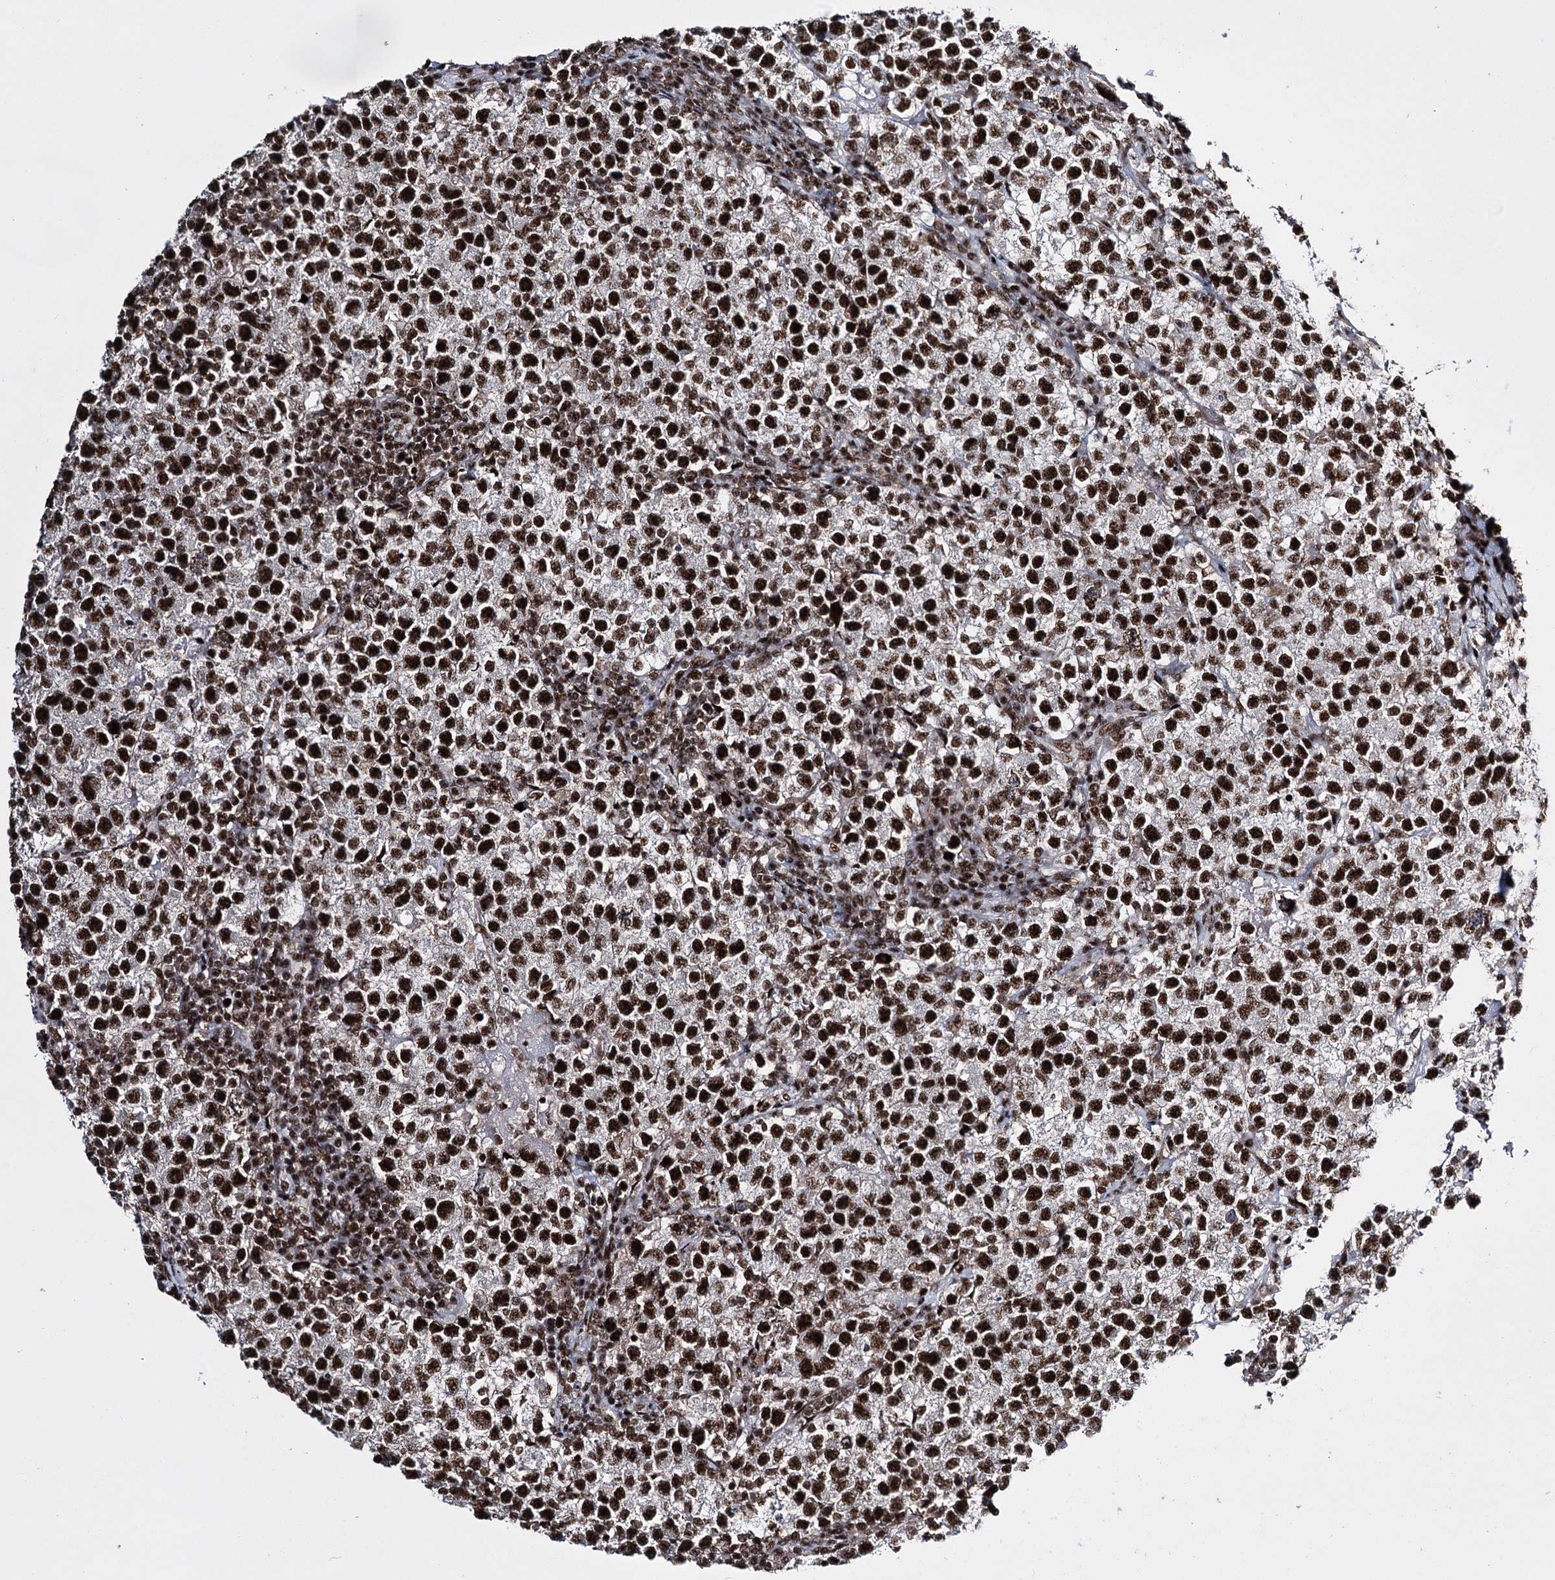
{"staining": {"intensity": "strong", "quantity": ">75%", "location": "nuclear"}, "tissue": "testis cancer", "cell_type": "Tumor cells", "image_type": "cancer", "snomed": [{"axis": "morphology", "description": "Seminoma, NOS"}, {"axis": "topography", "description": "Testis"}], "caption": "This photomicrograph displays testis cancer stained with IHC to label a protein in brown. The nuclear of tumor cells show strong positivity for the protein. Nuclei are counter-stained blue.", "gene": "PRPF40A", "patient": {"sex": "male", "age": 22}}